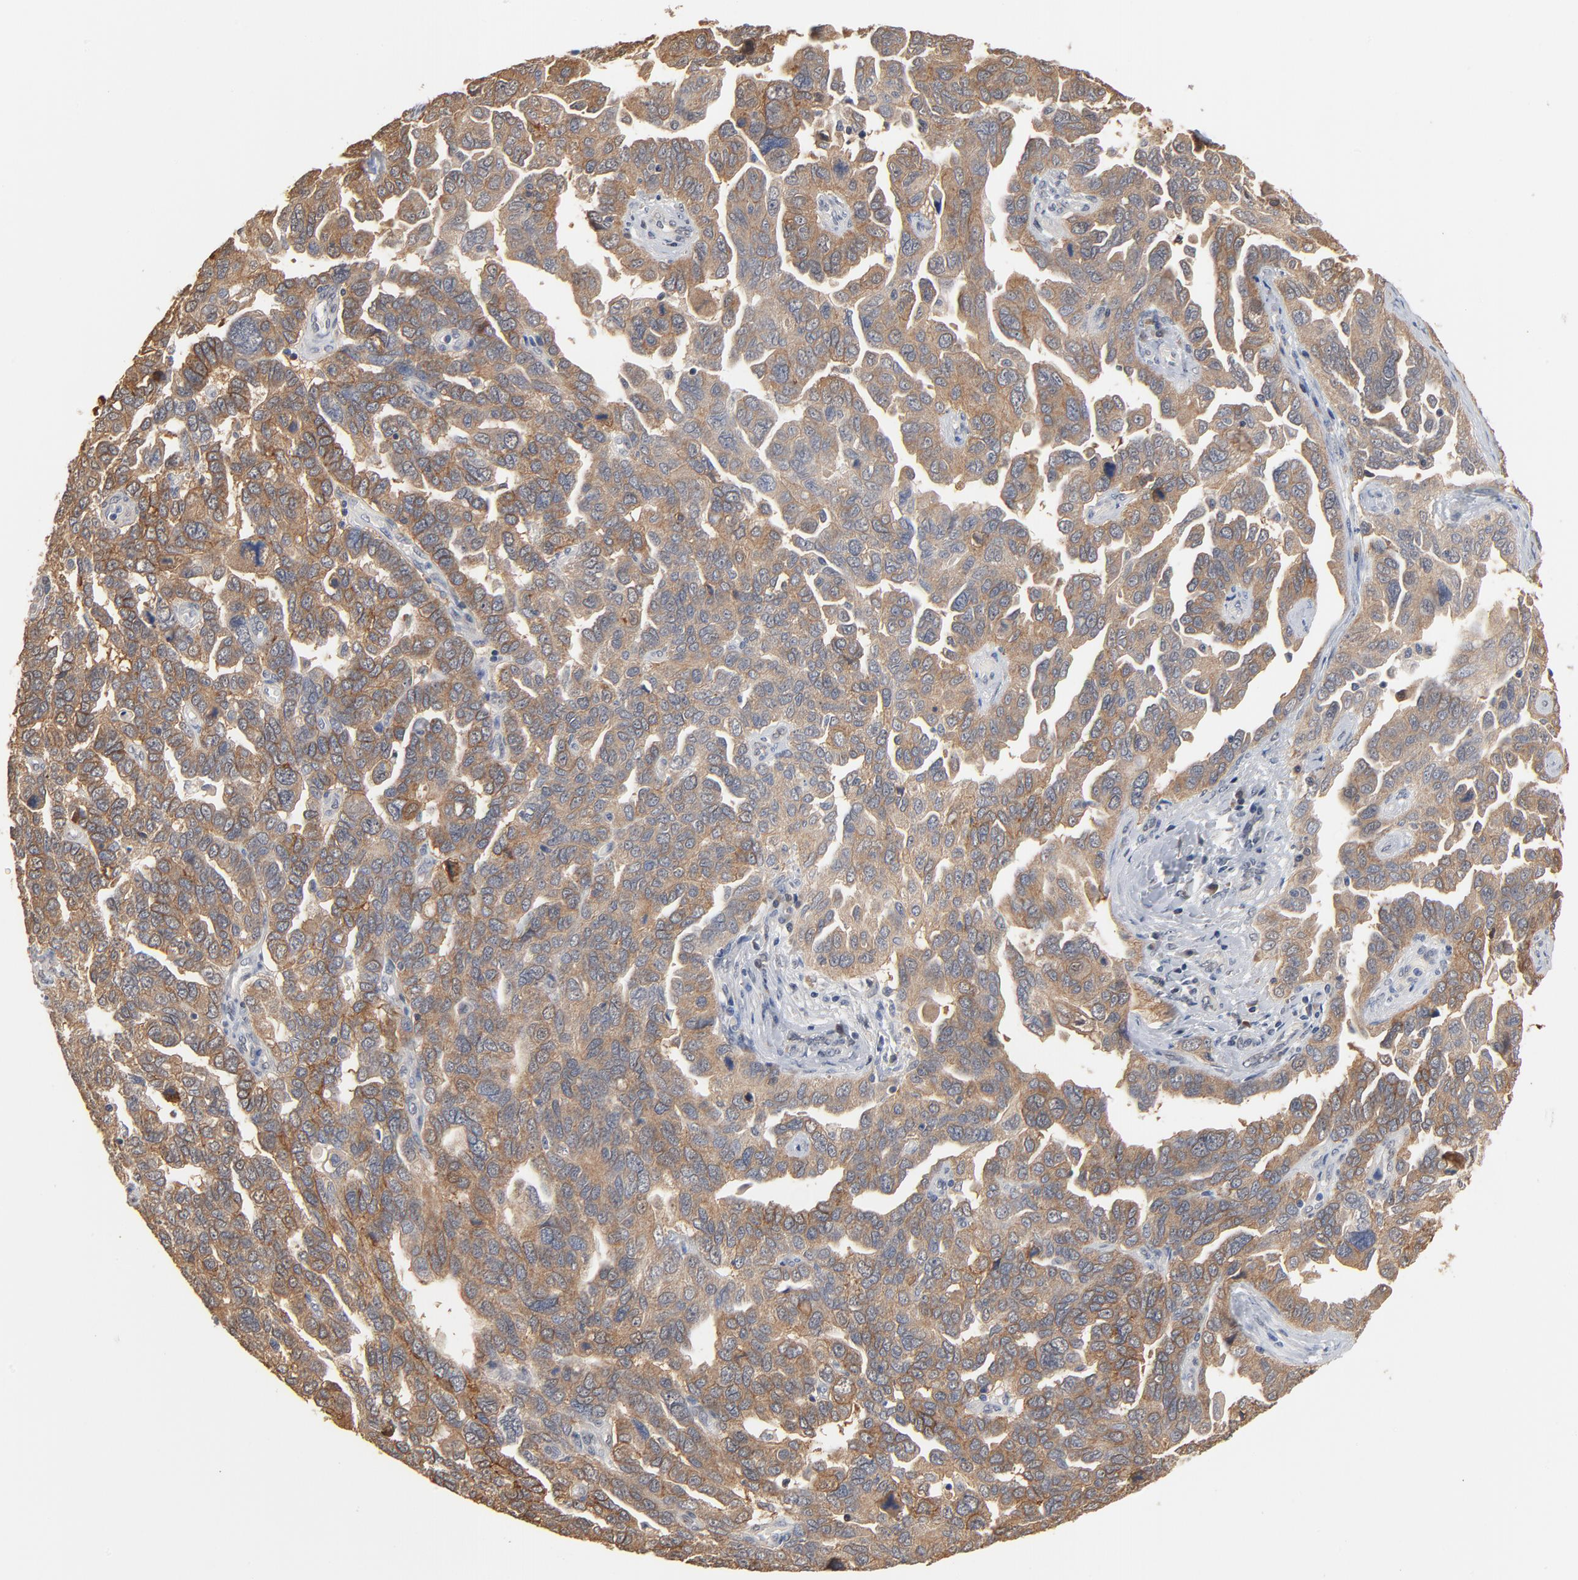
{"staining": {"intensity": "moderate", "quantity": ">75%", "location": "cytoplasmic/membranous"}, "tissue": "ovarian cancer", "cell_type": "Tumor cells", "image_type": "cancer", "snomed": [{"axis": "morphology", "description": "Cystadenocarcinoma, serous, NOS"}, {"axis": "topography", "description": "Ovary"}], "caption": "Tumor cells demonstrate medium levels of moderate cytoplasmic/membranous staining in about >75% of cells in human ovarian serous cystadenocarcinoma. The protein of interest is stained brown, and the nuclei are stained in blue (DAB (3,3'-diaminobenzidine) IHC with brightfield microscopy, high magnification).", "gene": "EPCAM", "patient": {"sex": "female", "age": 64}}